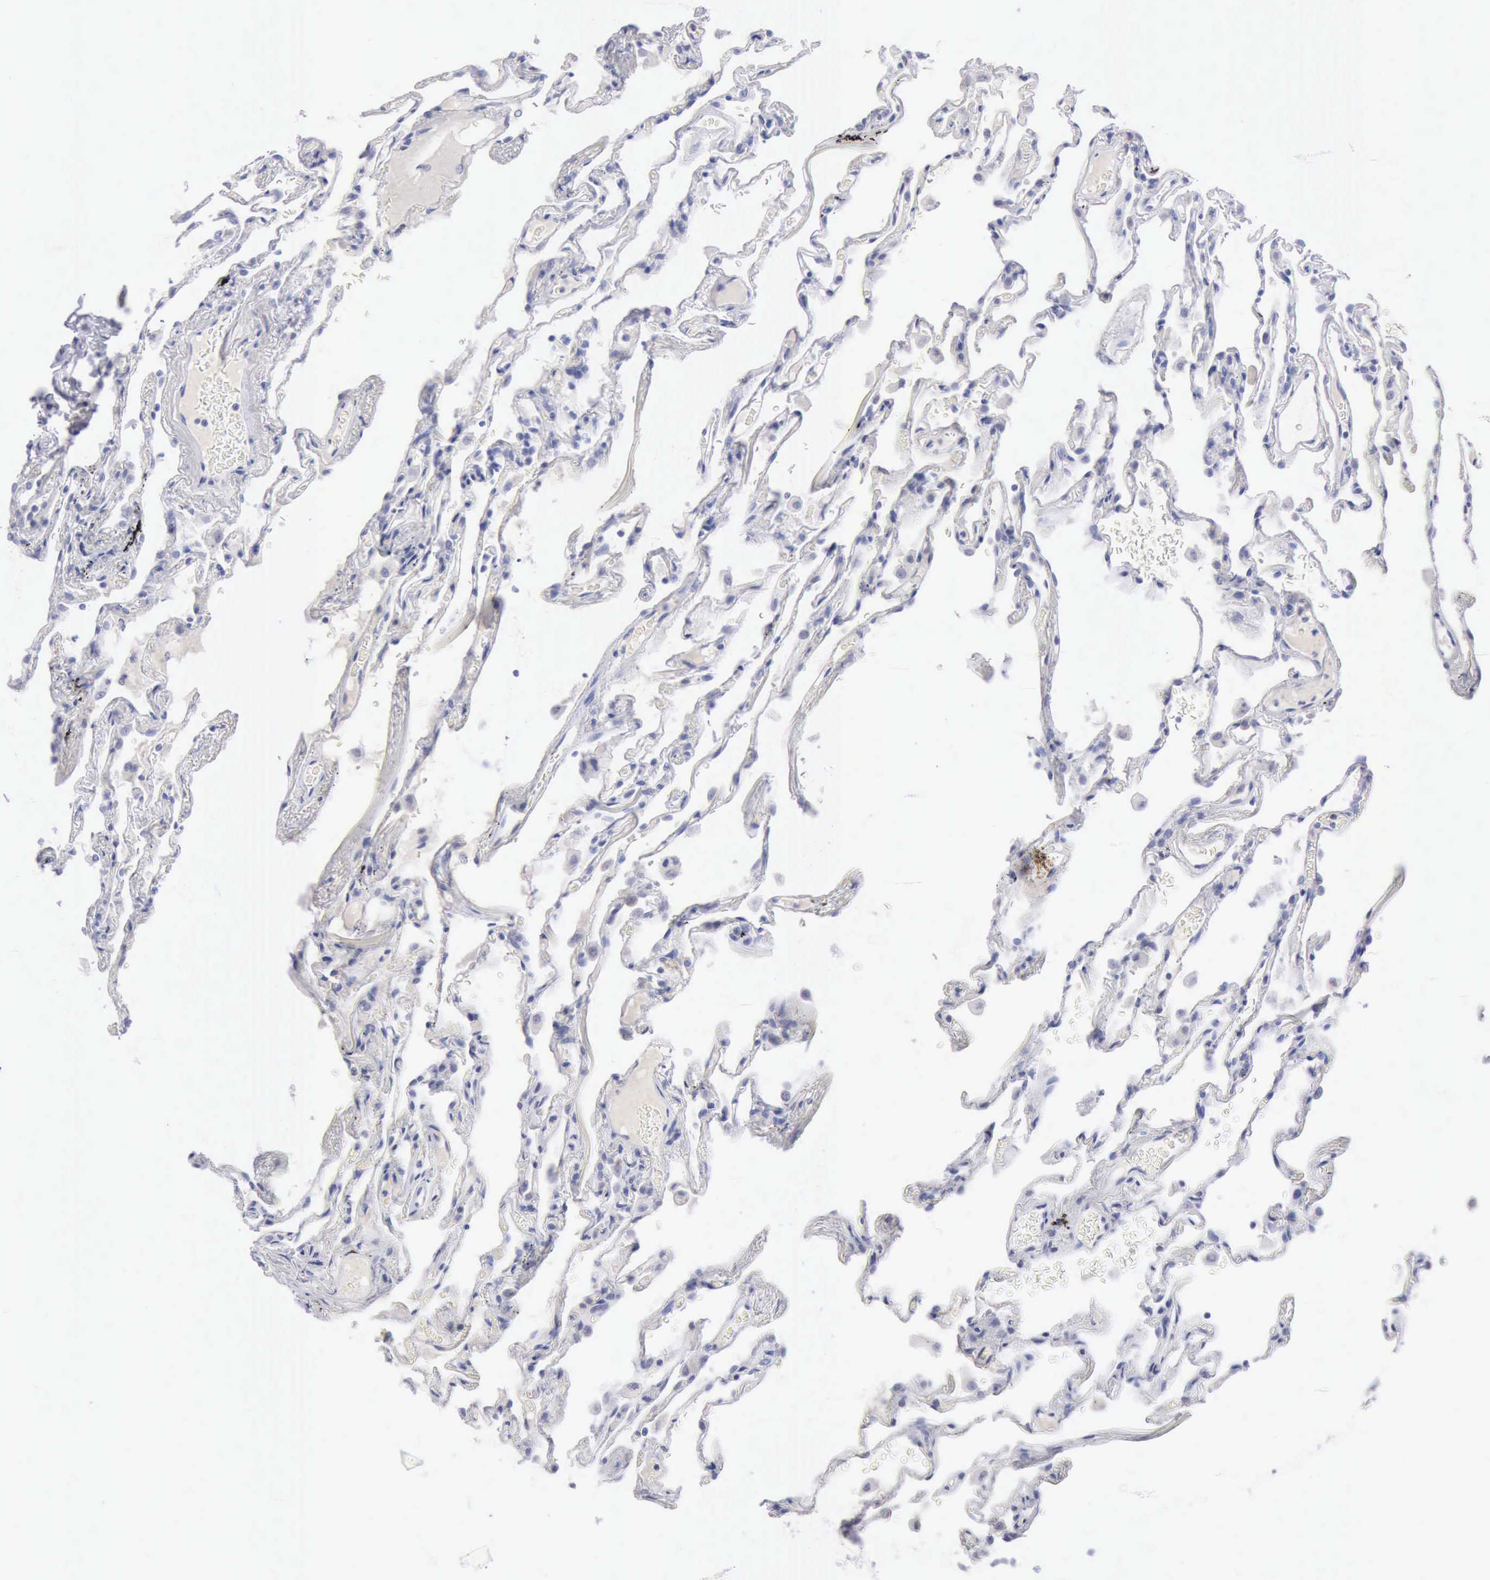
{"staining": {"intensity": "negative", "quantity": "none", "location": "none"}, "tissue": "lung", "cell_type": "Alveolar cells", "image_type": "normal", "snomed": [{"axis": "morphology", "description": "Normal tissue, NOS"}, {"axis": "morphology", "description": "Inflammation, NOS"}, {"axis": "topography", "description": "Lung"}], "caption": "This photomicrograph is of unremarkable lung stained with immunohistochemistry (IHC) to label a protein in brown with the nuclei are counter-stained blue. There is no positivity in alveolar cells. The staining is performed using DAB brown chromogen with nuclei counter-stained in using hematoxylin.", "gene": "ANGEL1", "patient": {"sex": "male", "age": 69}}